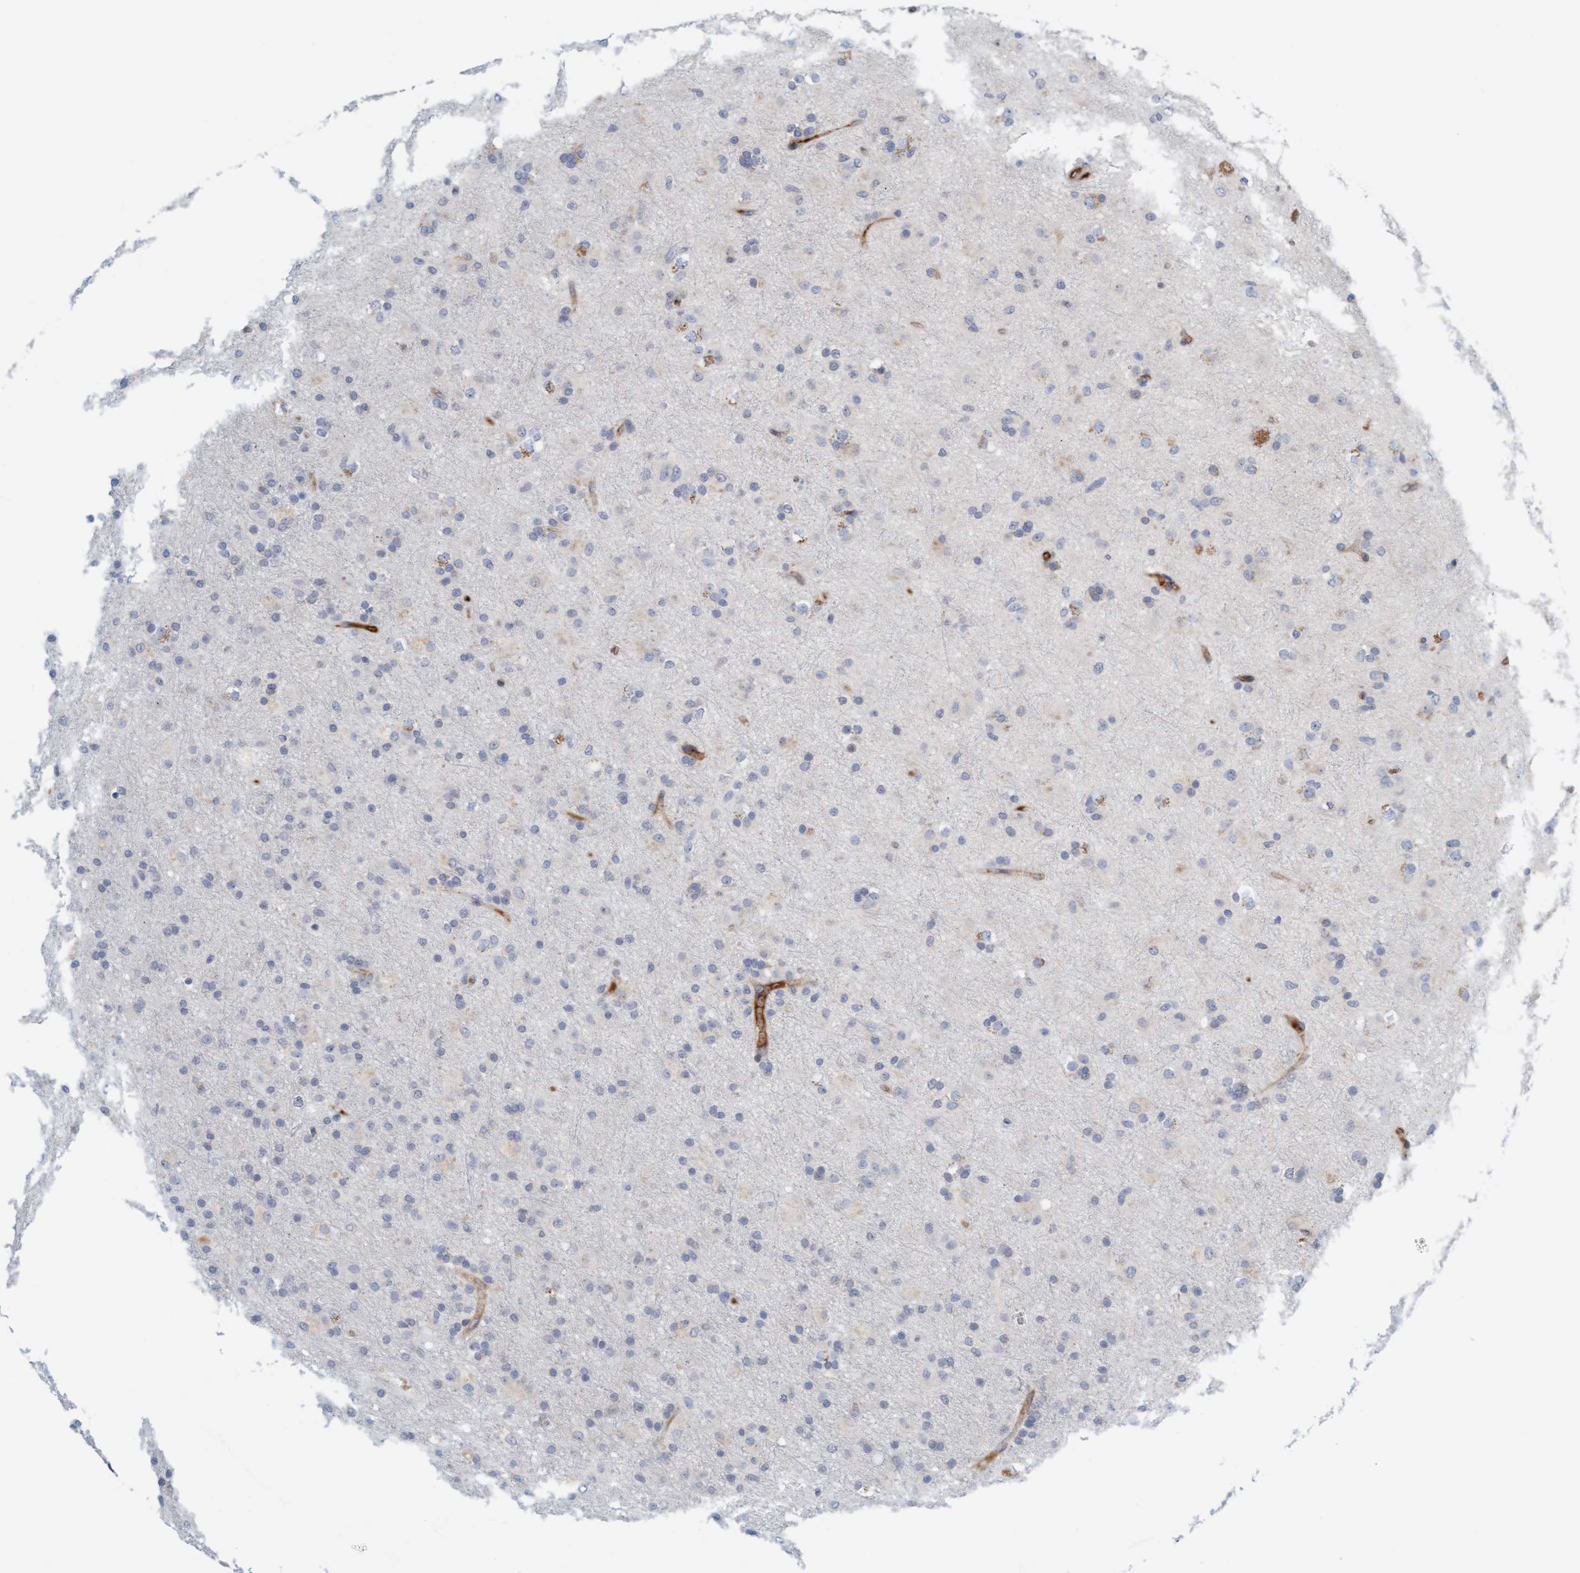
{"staining": {"intensity": "weak", "quantity": "<25%", "location": "cytoplasmic/membranous"}, "tissue": "glioma", "cell_type": "Tumor cells", "image_type": "cancer", "snomed": [{"axis": "morphology", "description": "Glioma, malignant, Low grade"}, {"axis": "topography", "description": "Brain"}], "caption": "Photomicrograph shows no protein positivity in tumor cells of low-grade glioma (malignant) tissue.", "gene": "EIF4EBP1", "patient": {"sex": "male", "age": 65}}